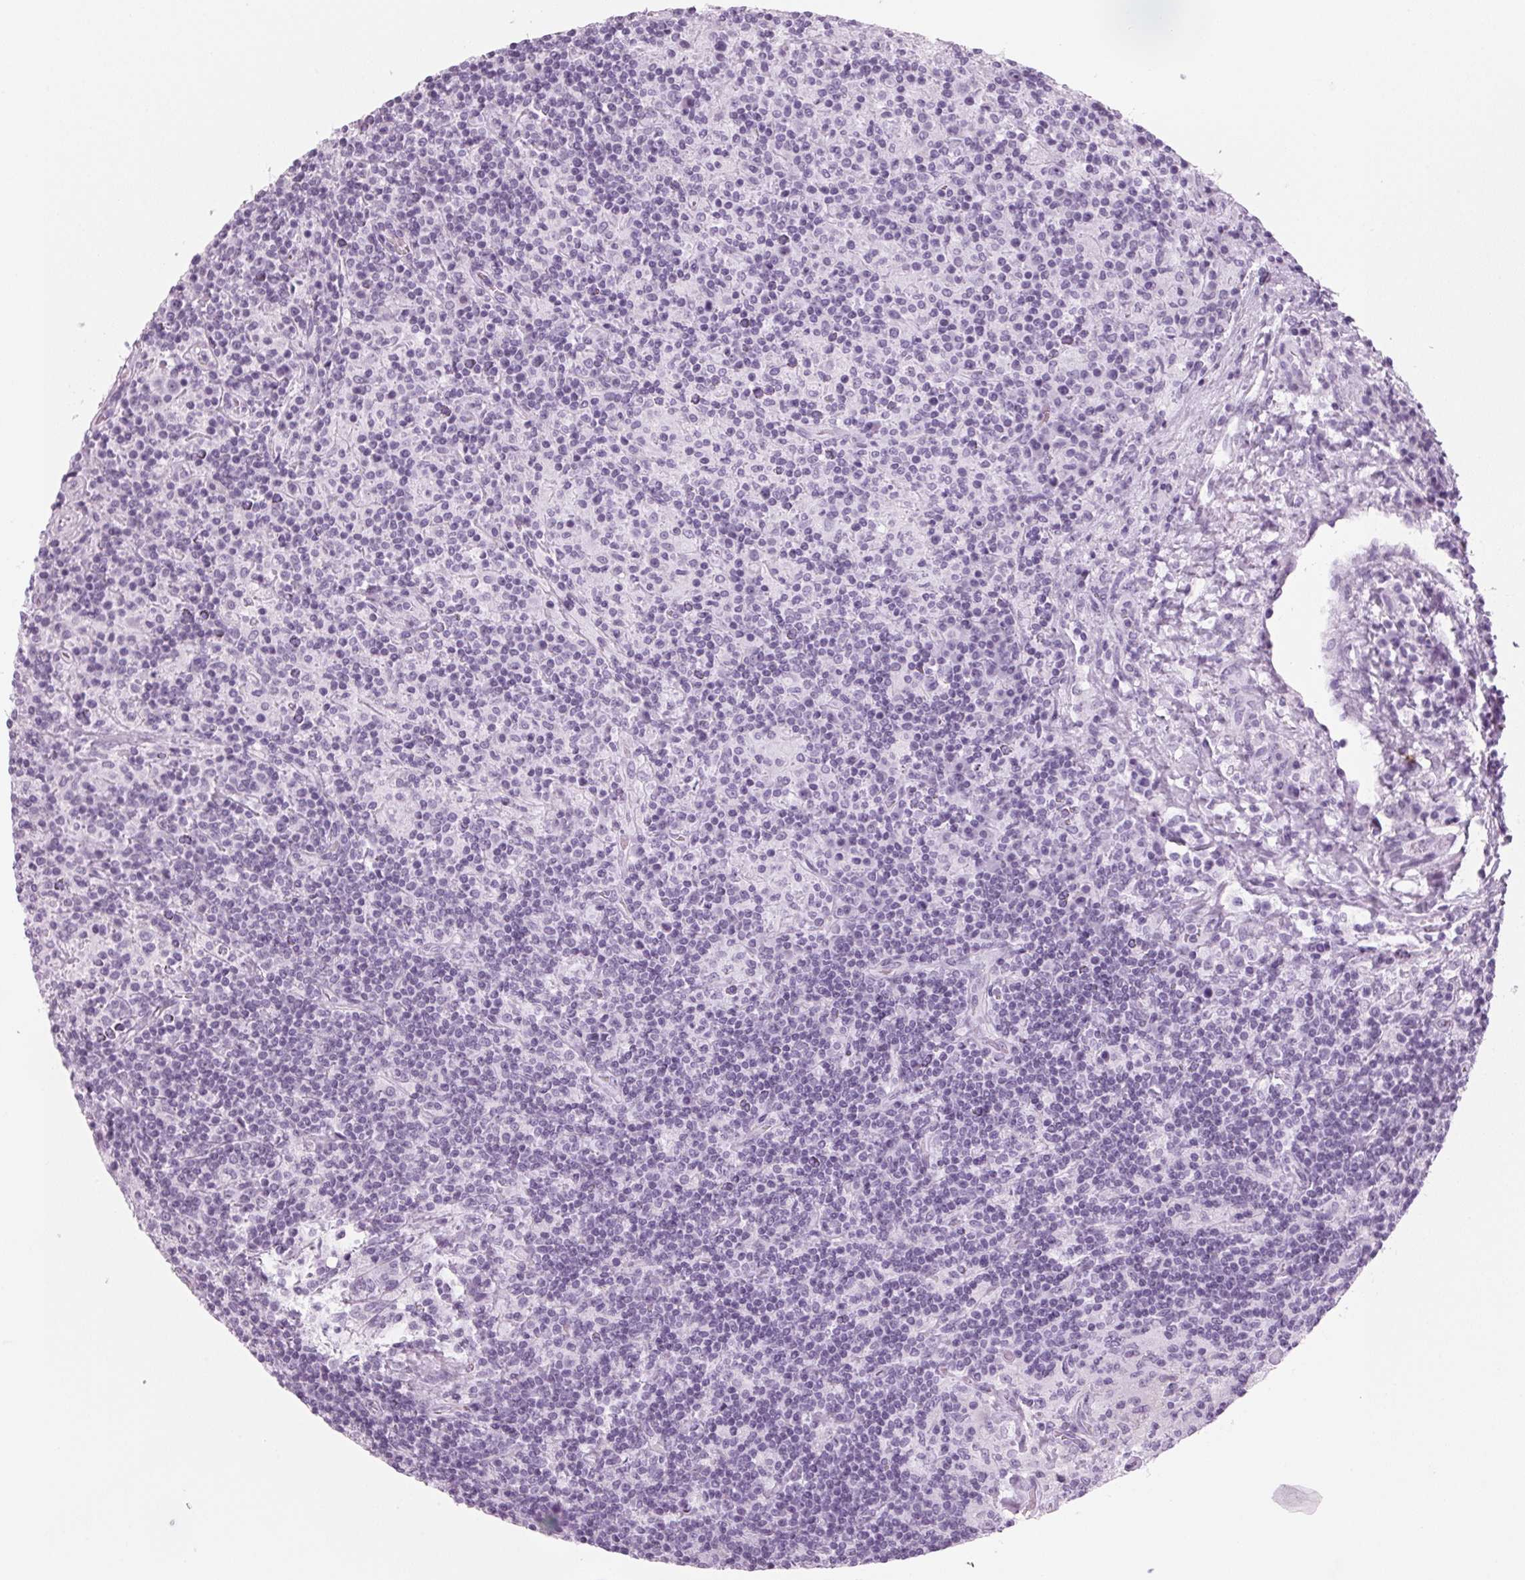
{"staining": {"intensity": "negative", "quantity": "none", "location": "none"}, "tissue": "lymphoma", "cell_type": "Tumor cells", "image_type": "cancer", "snomed": [{"axis": "morphology", "description": "Hodgkin's disease, NOS"}, {"axis": "topography", "description": "Lymph node"}], "caption": "Tumor cells are negative for brown protein staining in Hodgkin's disease.", "gene": "DNTTIP2", "patient": {"sex": "male", "age": 70}}